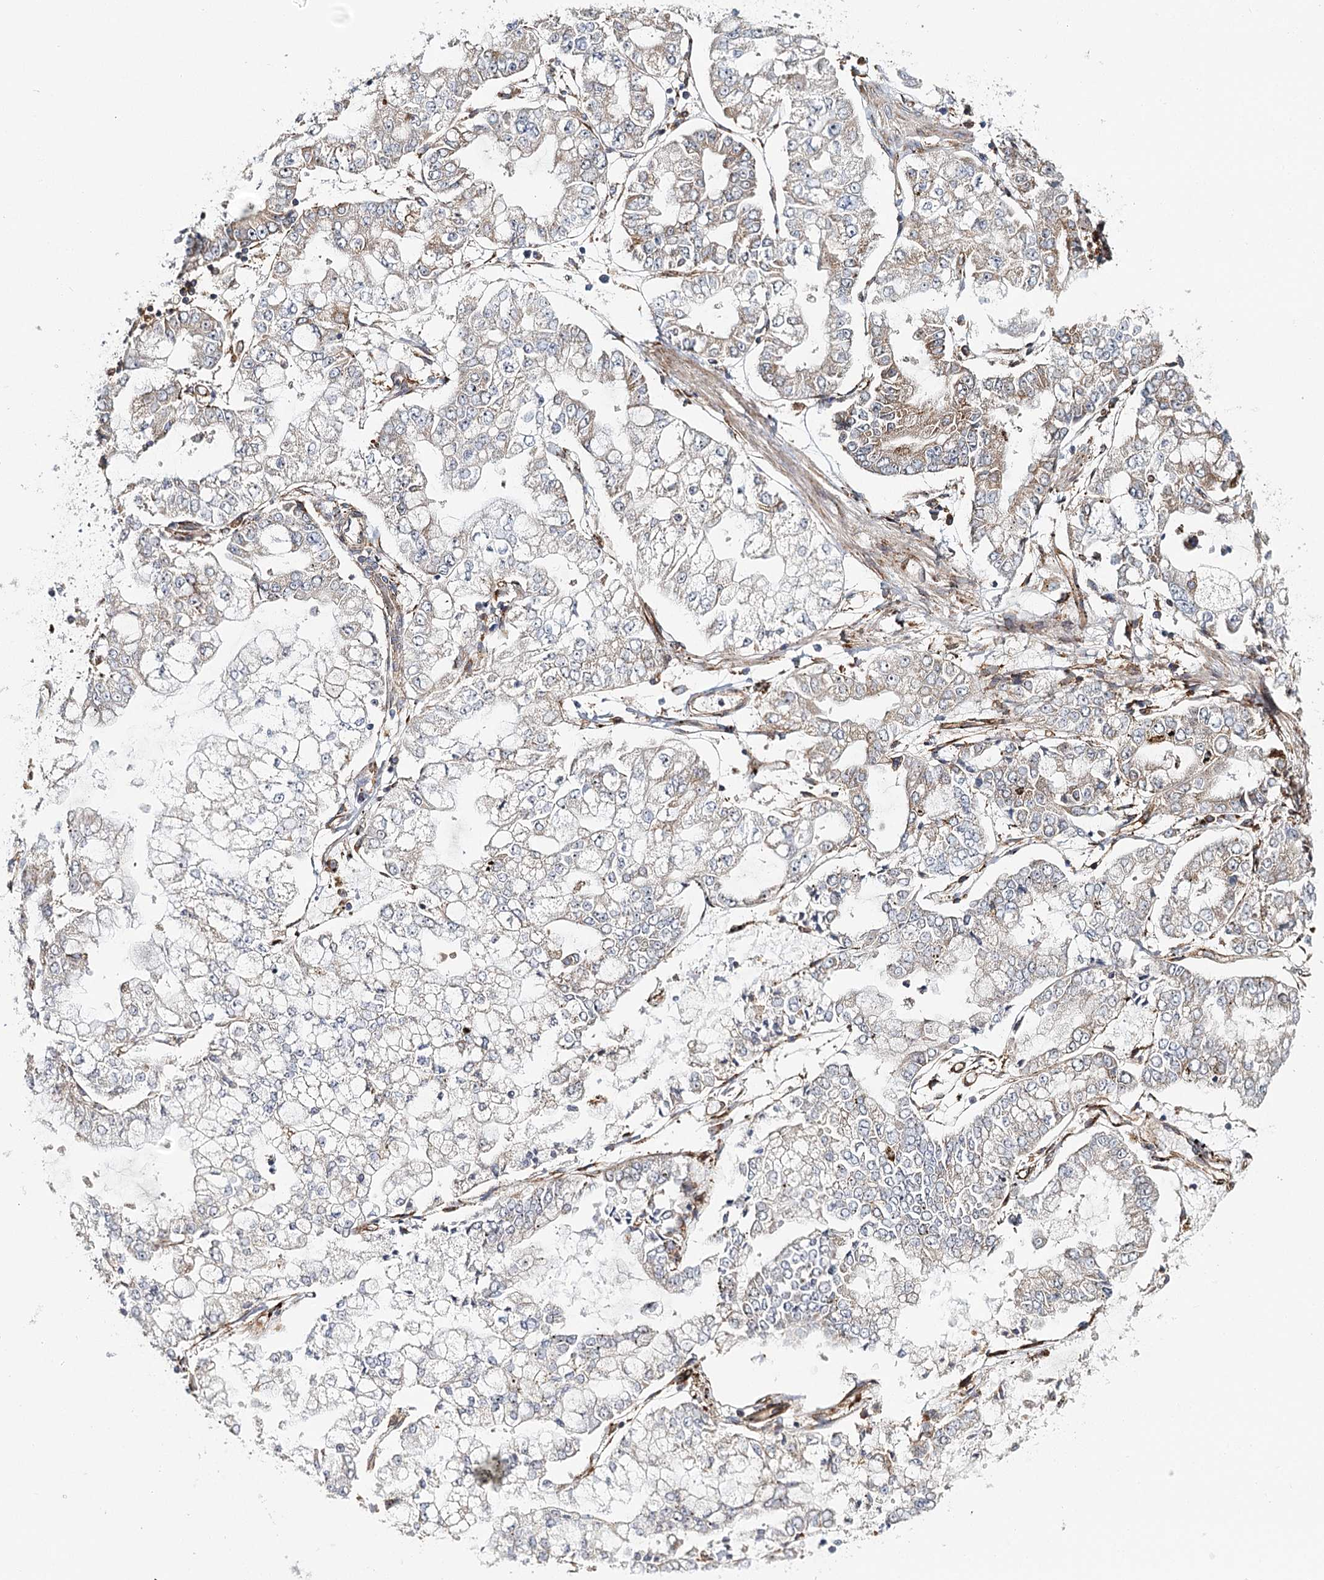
{"staining": {"intensity": "weak", "quantity": "25%-75%", "location": "cytoplasmic/membranous"}, "tissue": "stomach cancer", "cell_type": "Tumor cells", "image_type": "cancer", "snomed": [{"axis": "morphology", "description": "Adenocarcinoma, NOS"}, {"axis": "topography", "description": "Stomach"}], "caption": "Adenocarcinoma (stomach) tissue demonstrates weak cytoplasmic/membranous staining in approximately 25%-75% of tumor cells", "gene": "MKNK1", "patient": {"sex": "male", "age": 76}}